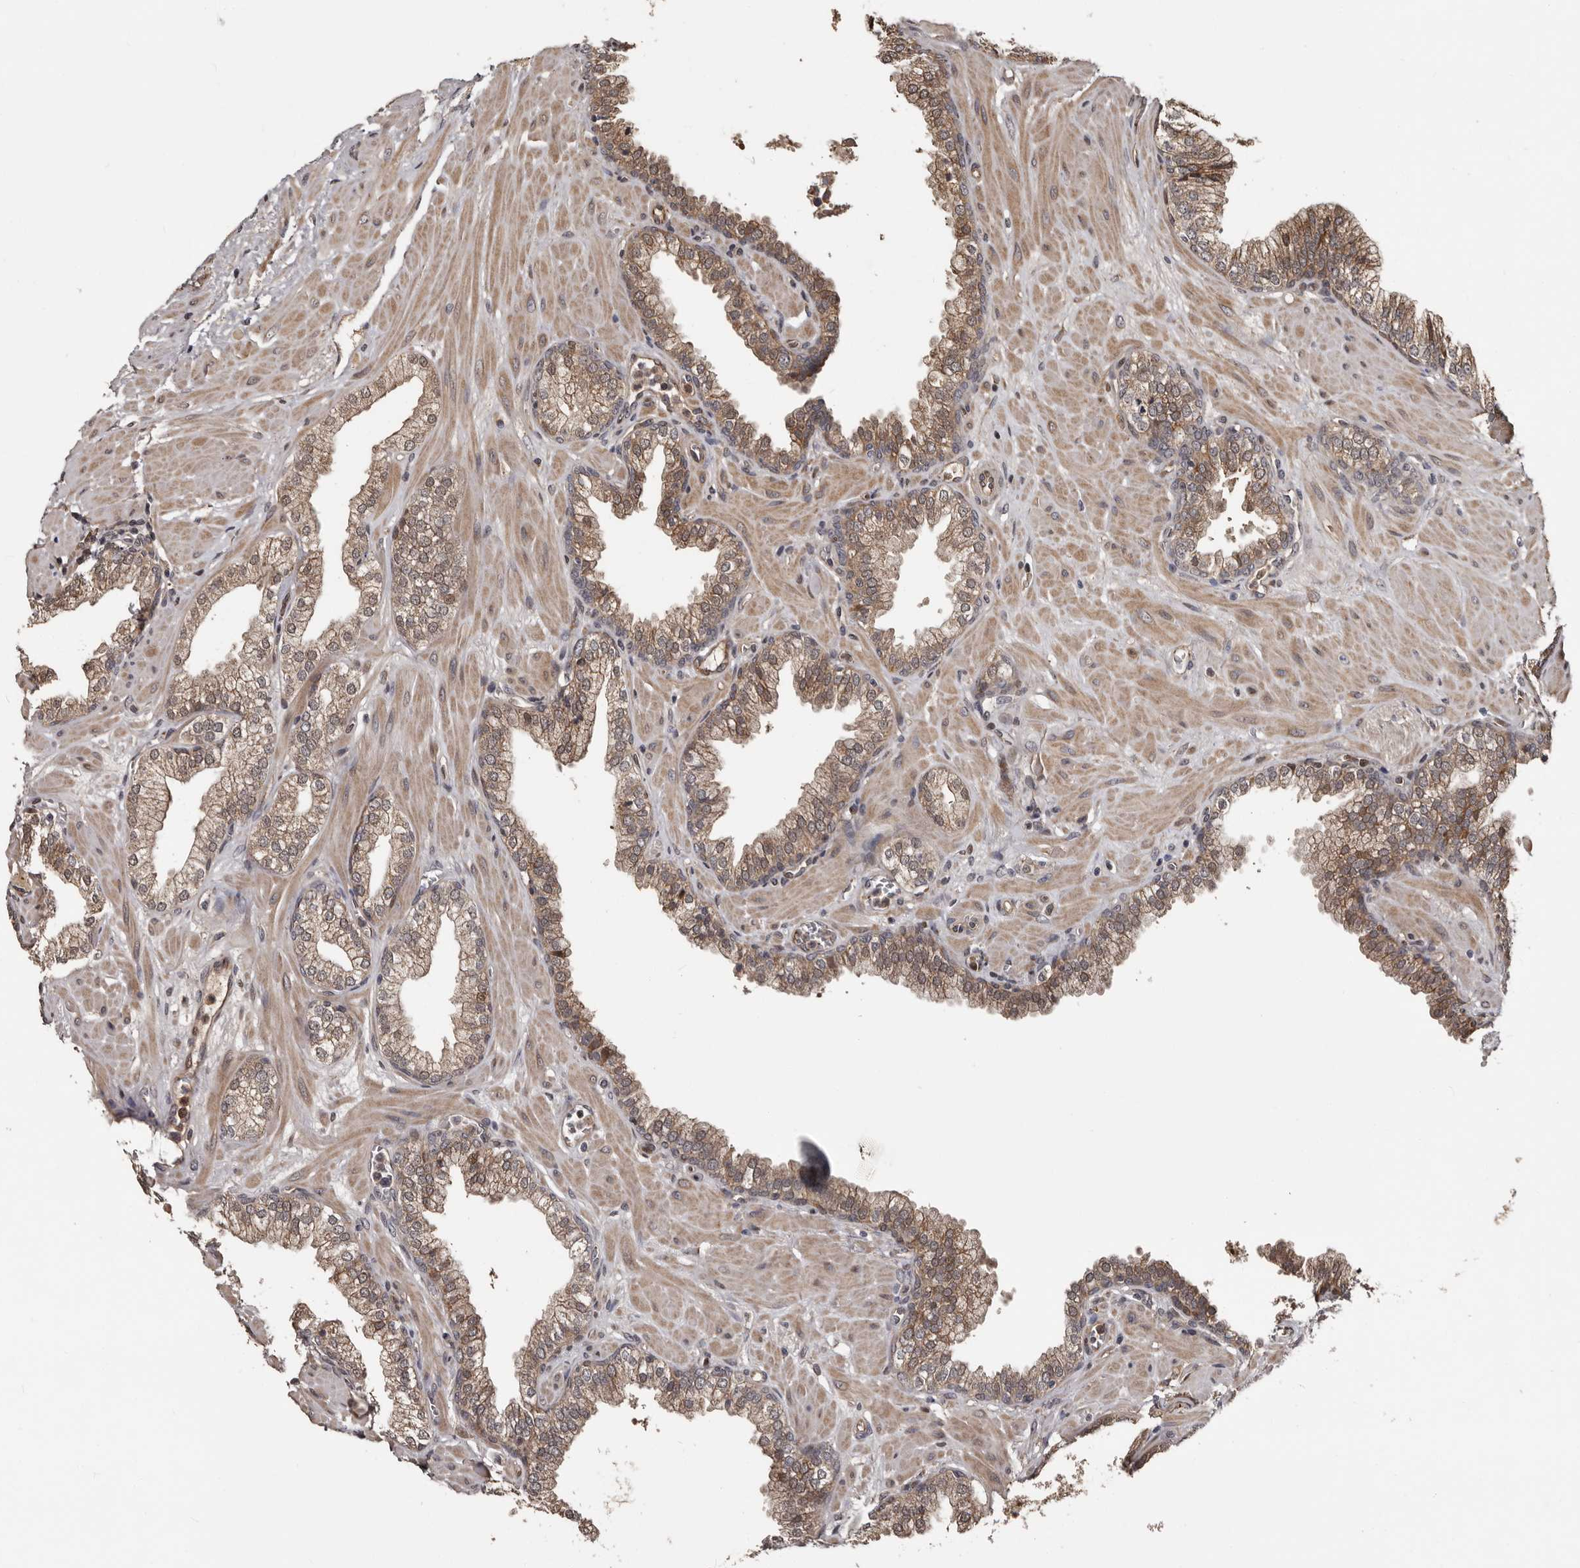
{"staining": {"intensity": "moderate", "quantity": "25%-75%", "location": "cytoplasmic/membranous"}, "tissue": "prostate", "cell_type": "Glandular cells", "image_type": "normal", "snomed": [{"axis": "morphology", "description": "Normal tissue, NOS"}, {"axis": "morphology", "description": "Urothelial carcinoma, Low grade"}, {"axis": "topography", "description": "Urinary bladder"}, {"axis": "topography", "description": "Prostate"}], "caption": "Immunohistochemistry (IHC) of benign human prostate demonstrates medium levels of moderate cytoplasmic/membranous staining in approximately 25%-75% of glandular cells.", "gene": "SERTAD4", "patient": {"sex": "male", "age": 60}}